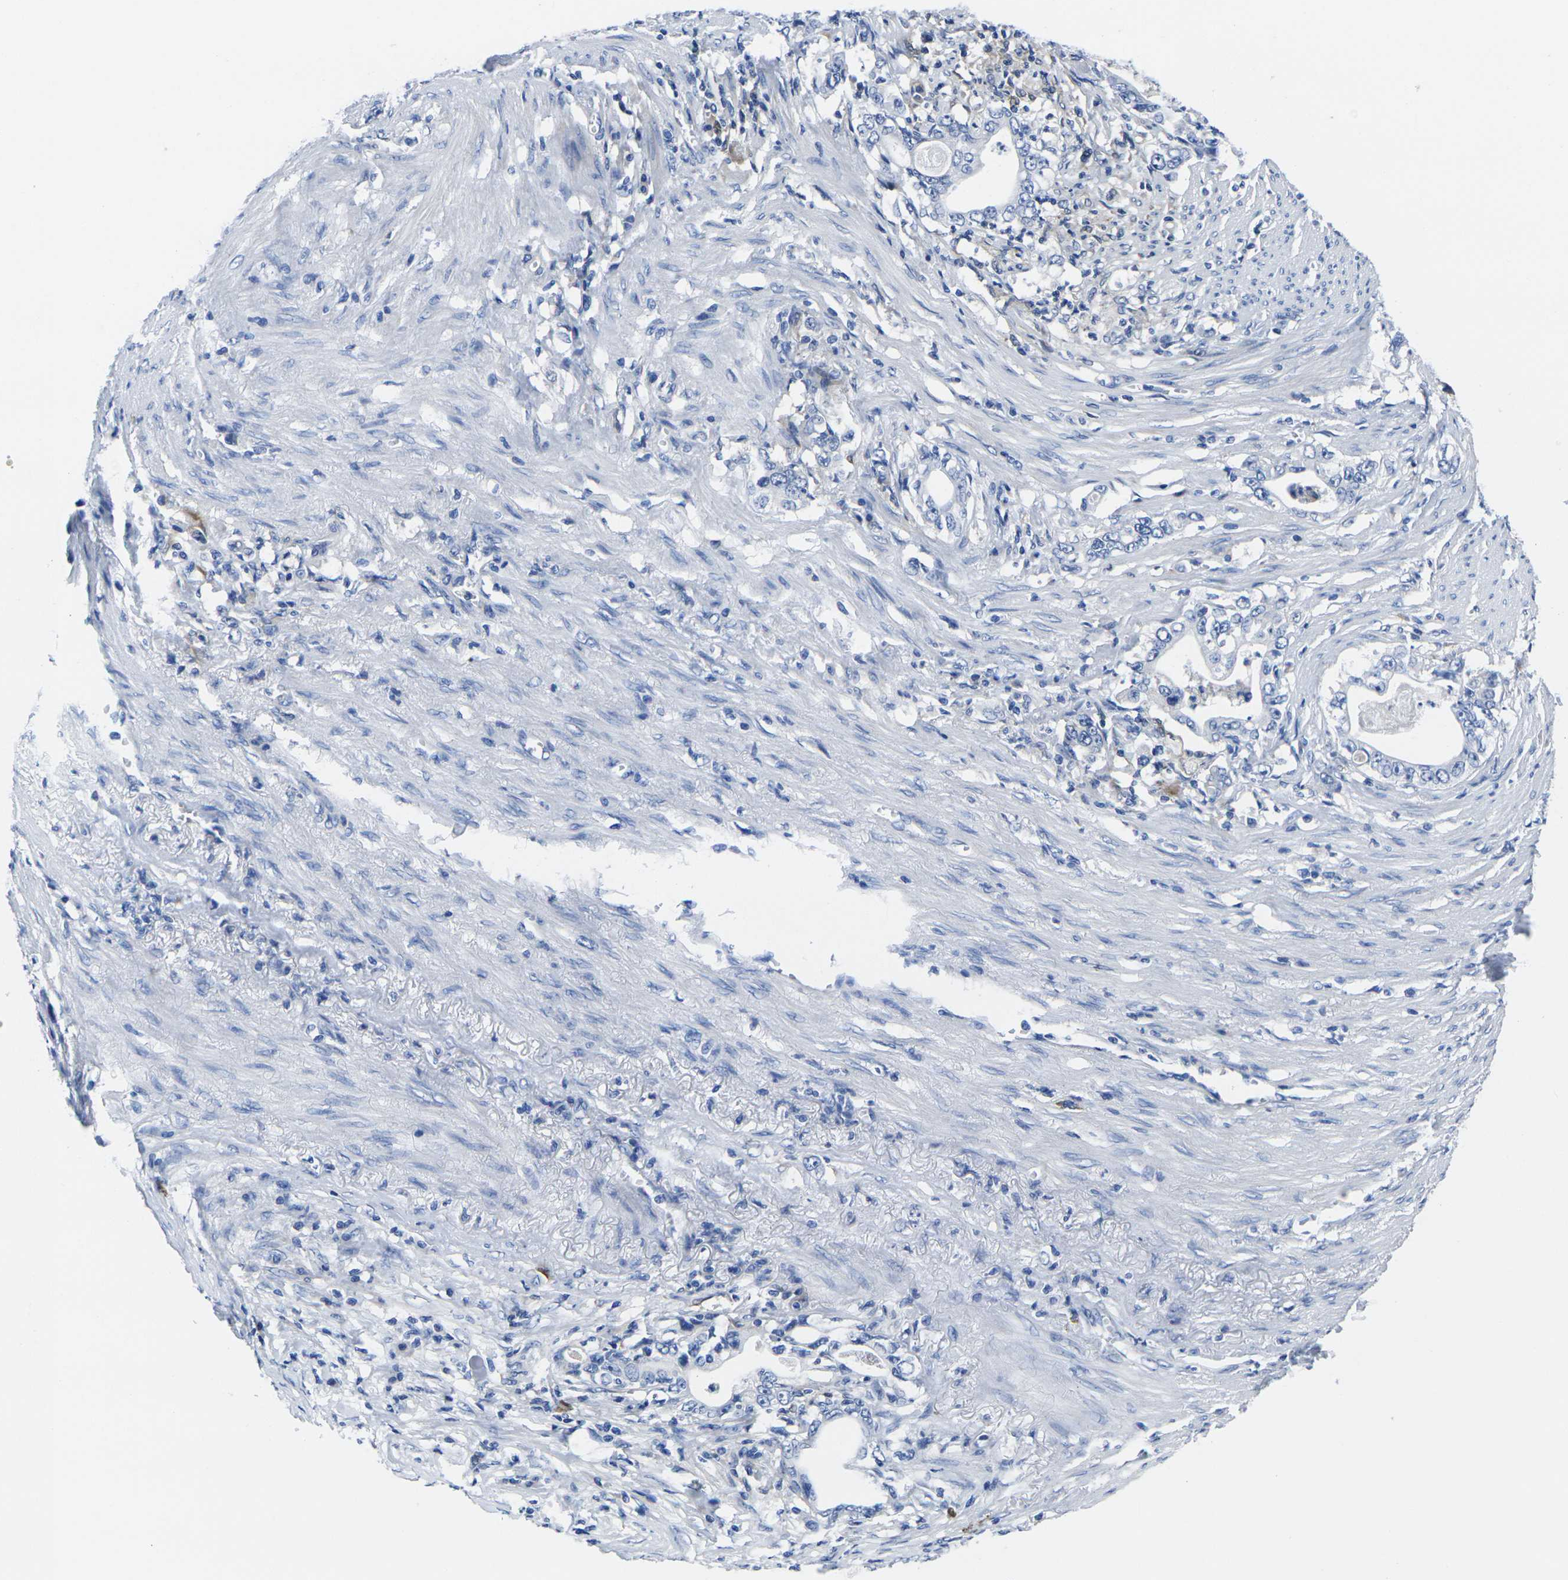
{"staining": {"intensity": "negative", "quantity": "none", "location": "none"}, "tissue": "stomach cancer", "cell_type": "Tumor cells", "image_type": "cancer", "snomed": [{"axis": "morphology", "description": "Adenocarcinoma, NOS"}, {"axis": "topography", "description": "Stomach, lower"}], "caption": "Immunohistochemistry of human stomach cancer (adenocarcinoma) displays no staining in tumor cells.", "gene": "EIF4A1", "patient": {"sex": "female", "age": 72}}